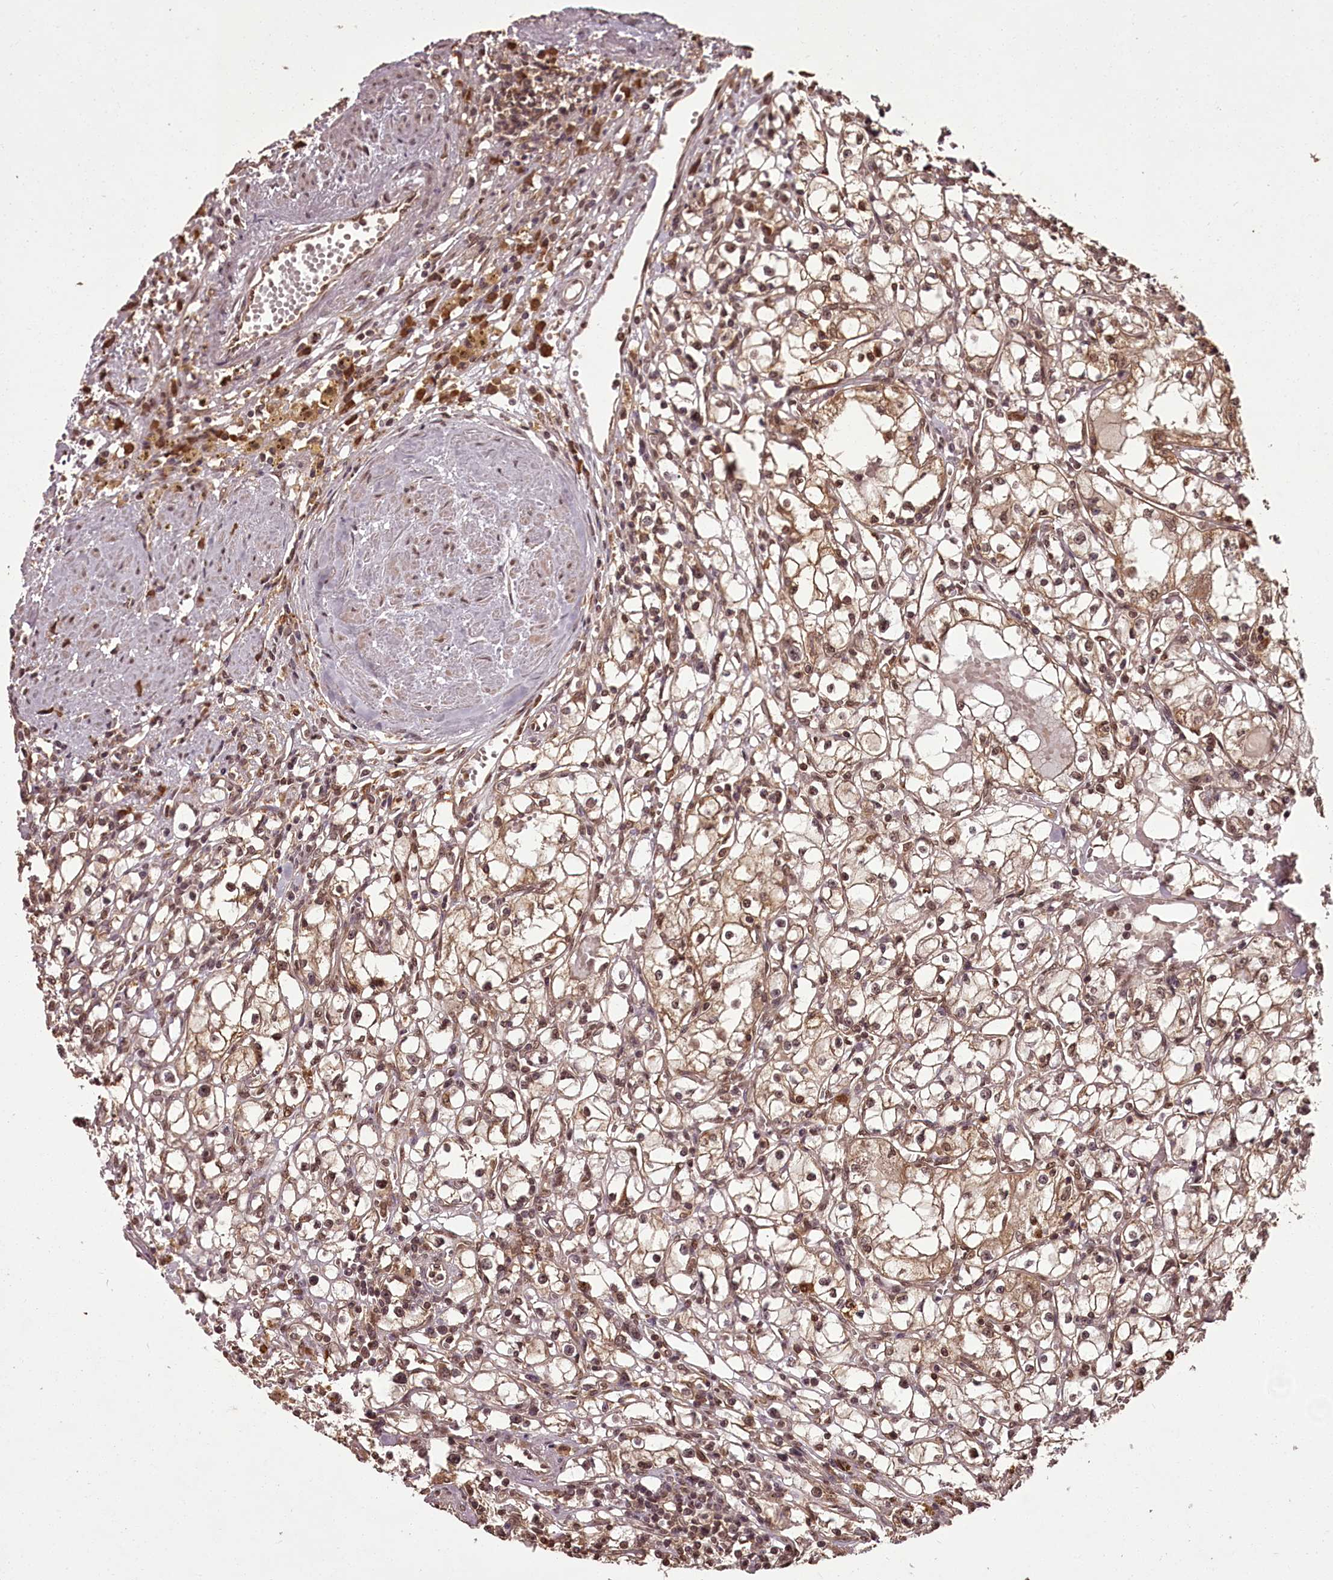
{"staining": {"intensity": "moderate", "quantity": "25%-75%", "location": "cytoplasmic/membranous,nuclear"}, "tissue": "renal cancer", "cell_type": "Tumor cells", "image_type": "cancer", "snomed": [{"axis": "morphology", "description": "Adenocarcinoma, NOS"}, {"axis": "topography", "description": "Kidney"}], "caption": "Adenocarcinoma (renal) was stained to show a protein in brown. There is medium levels of moderate cytoplasmic/membranous and nuclear staining in about 25%-75% of tumor cells.", "gene": "NPRL2", "patient": {"sex": "male", "age": 56}}